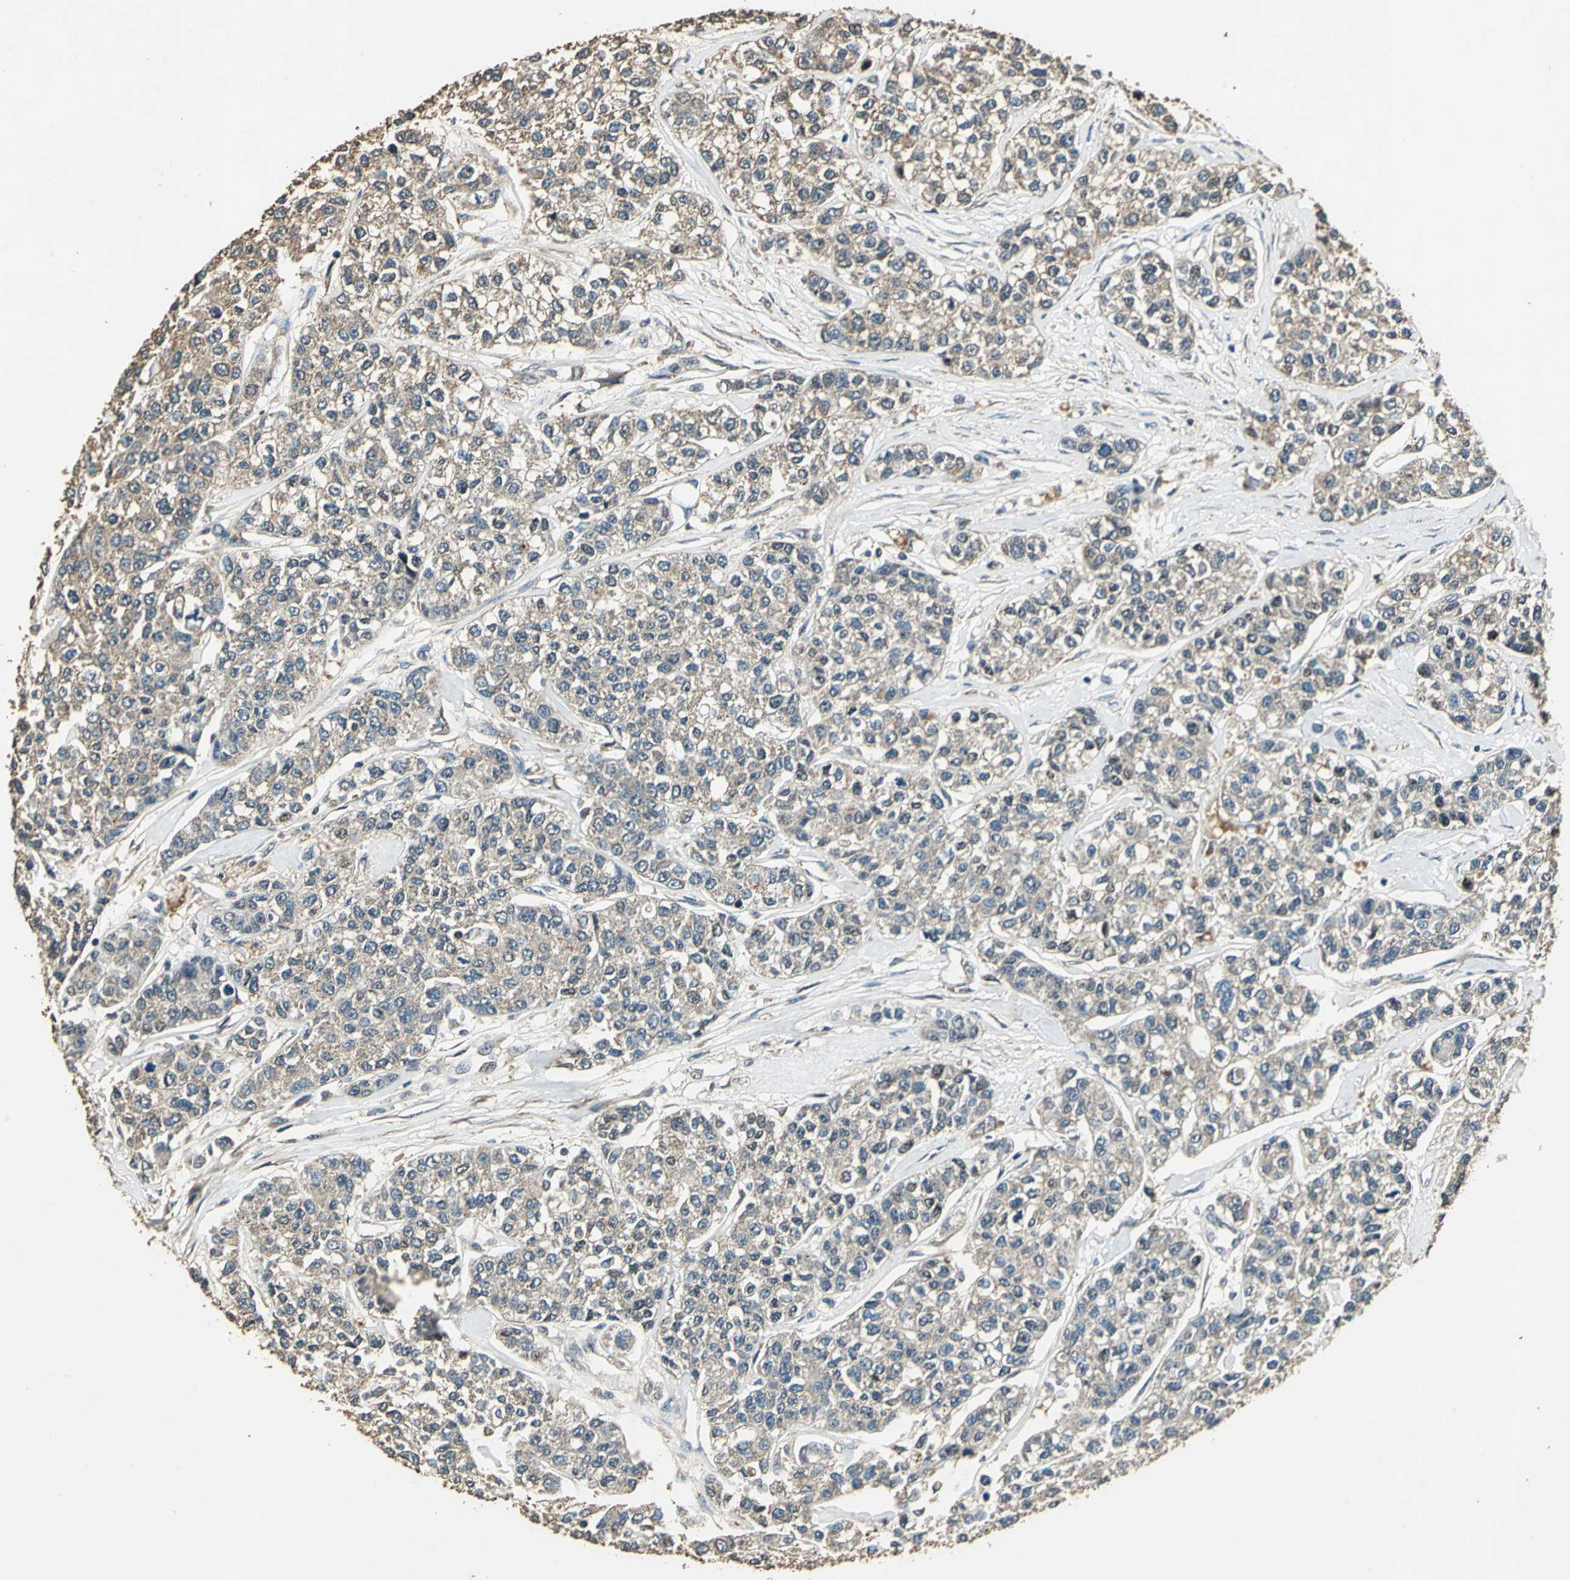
{"staining": {"intensity": "moderate", "quantity": ">75%", "location": "cytoplasmic/membranous"}, "tissue": "breast cancer", "cell_type": "Tumor cells", "image_type": "cancer", "snomed": [{"axis": "morphology", "description": "Duct carcinoma"}, {"axis": "topography", "description": "Breast"}], "caption": "A brown stain labels moderate cytoplasmic/membranous positivity of a protein in breast intraductal carcinoma tumor cells.", "gene": "TMPRSS4", "patient": {"sex": "female", "age": 51}}